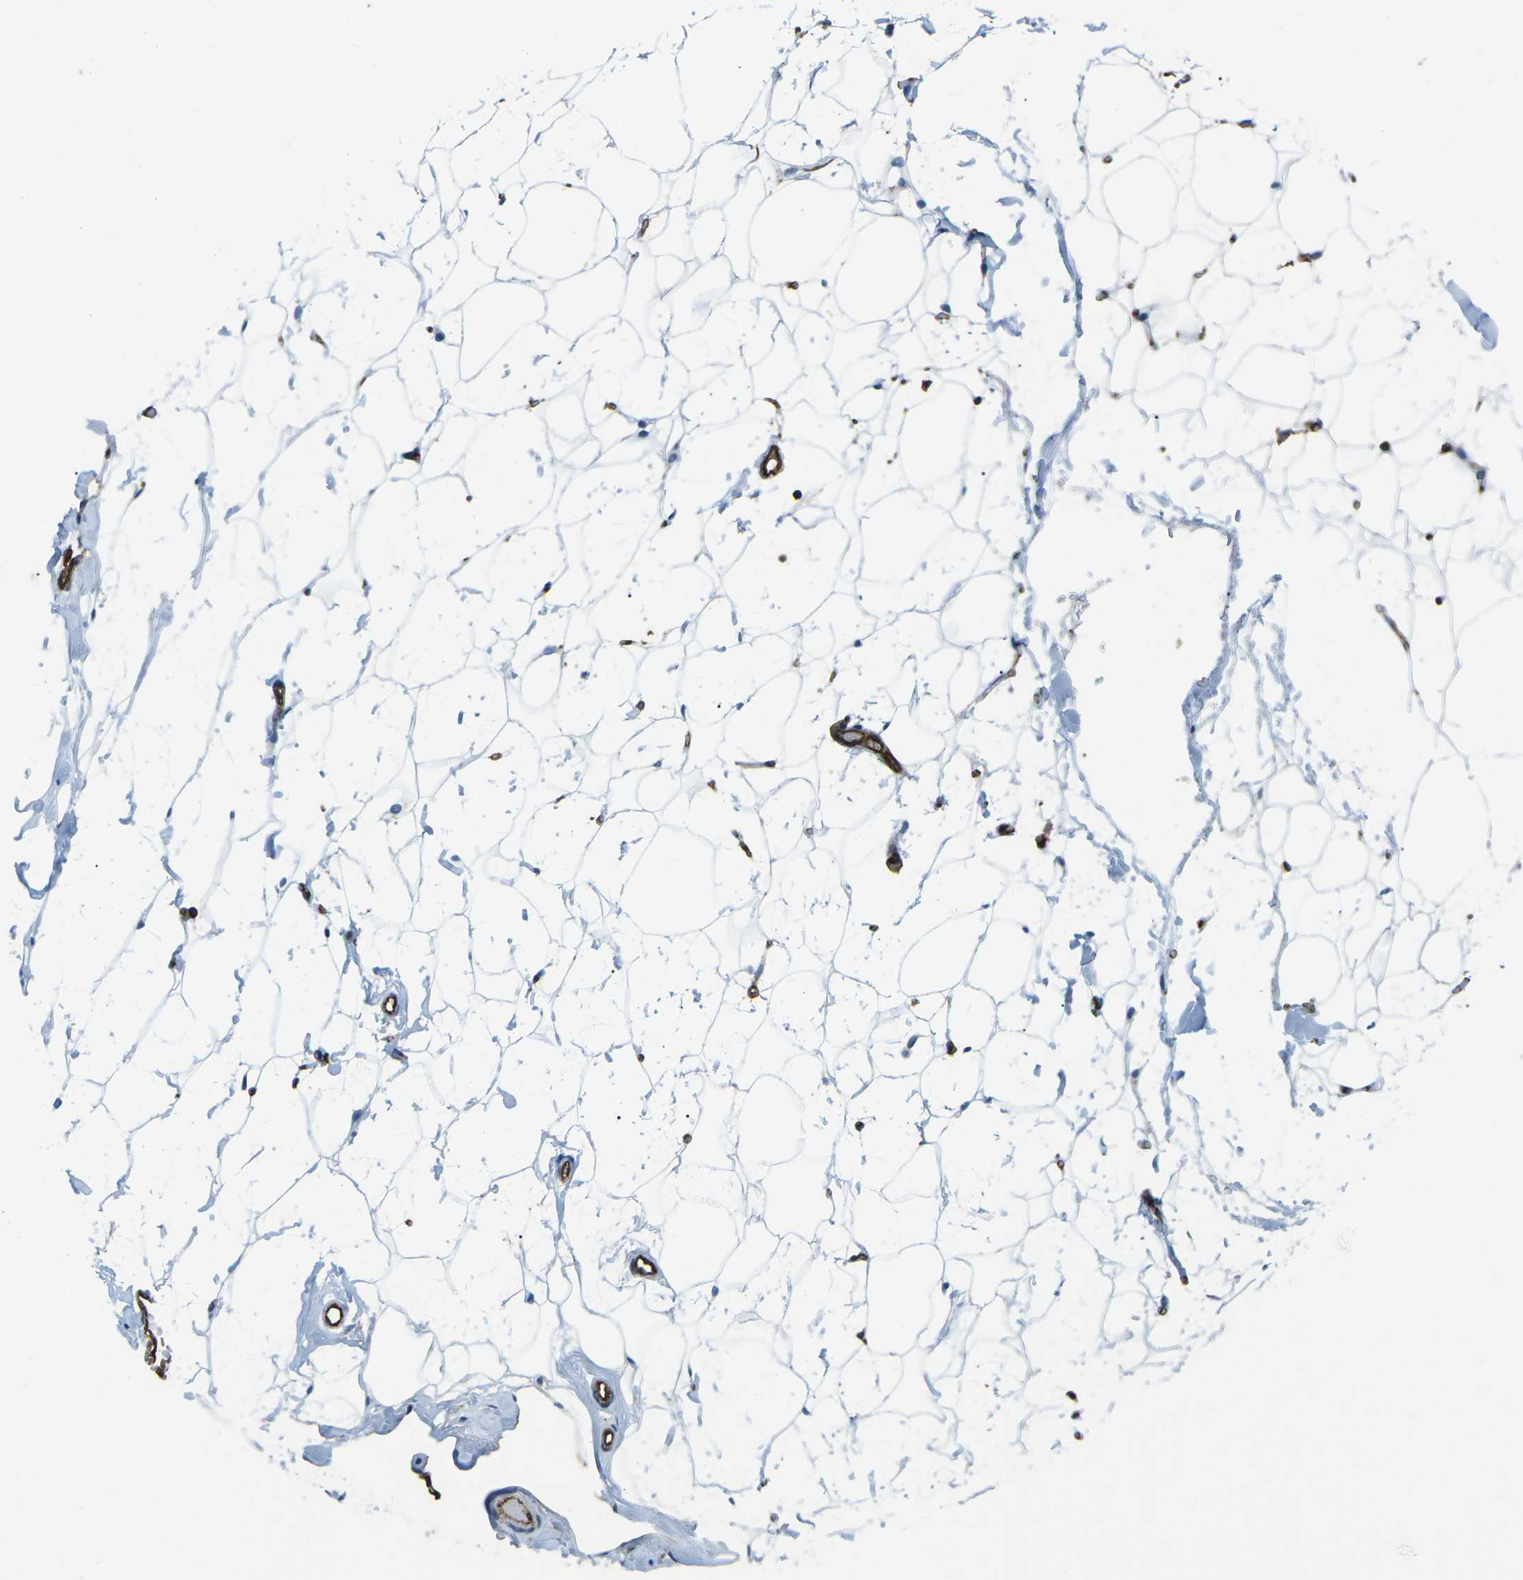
{"staining": {"intensity": "negative", "quantity": "none", "location": "none"}, "tissue": "adipose tissue", "cell_type": "Adipocytes", "image_type": "normal", "snomed": [{"axis": "morphology", "description": "Normal tissue, NOS"}, {"axis": "topography", "description": "Breast"}, {"axis": "topography", "description": "Soft tissue"}], "caption": "The image exhibits no staining of adipocytes in unremarkable adipose tissue. (DAB immunohistochemistry visualized using brightfield microscopy, high magnification).", "gene": "HLA", "patient": {"sex": "female", "age": 75}}